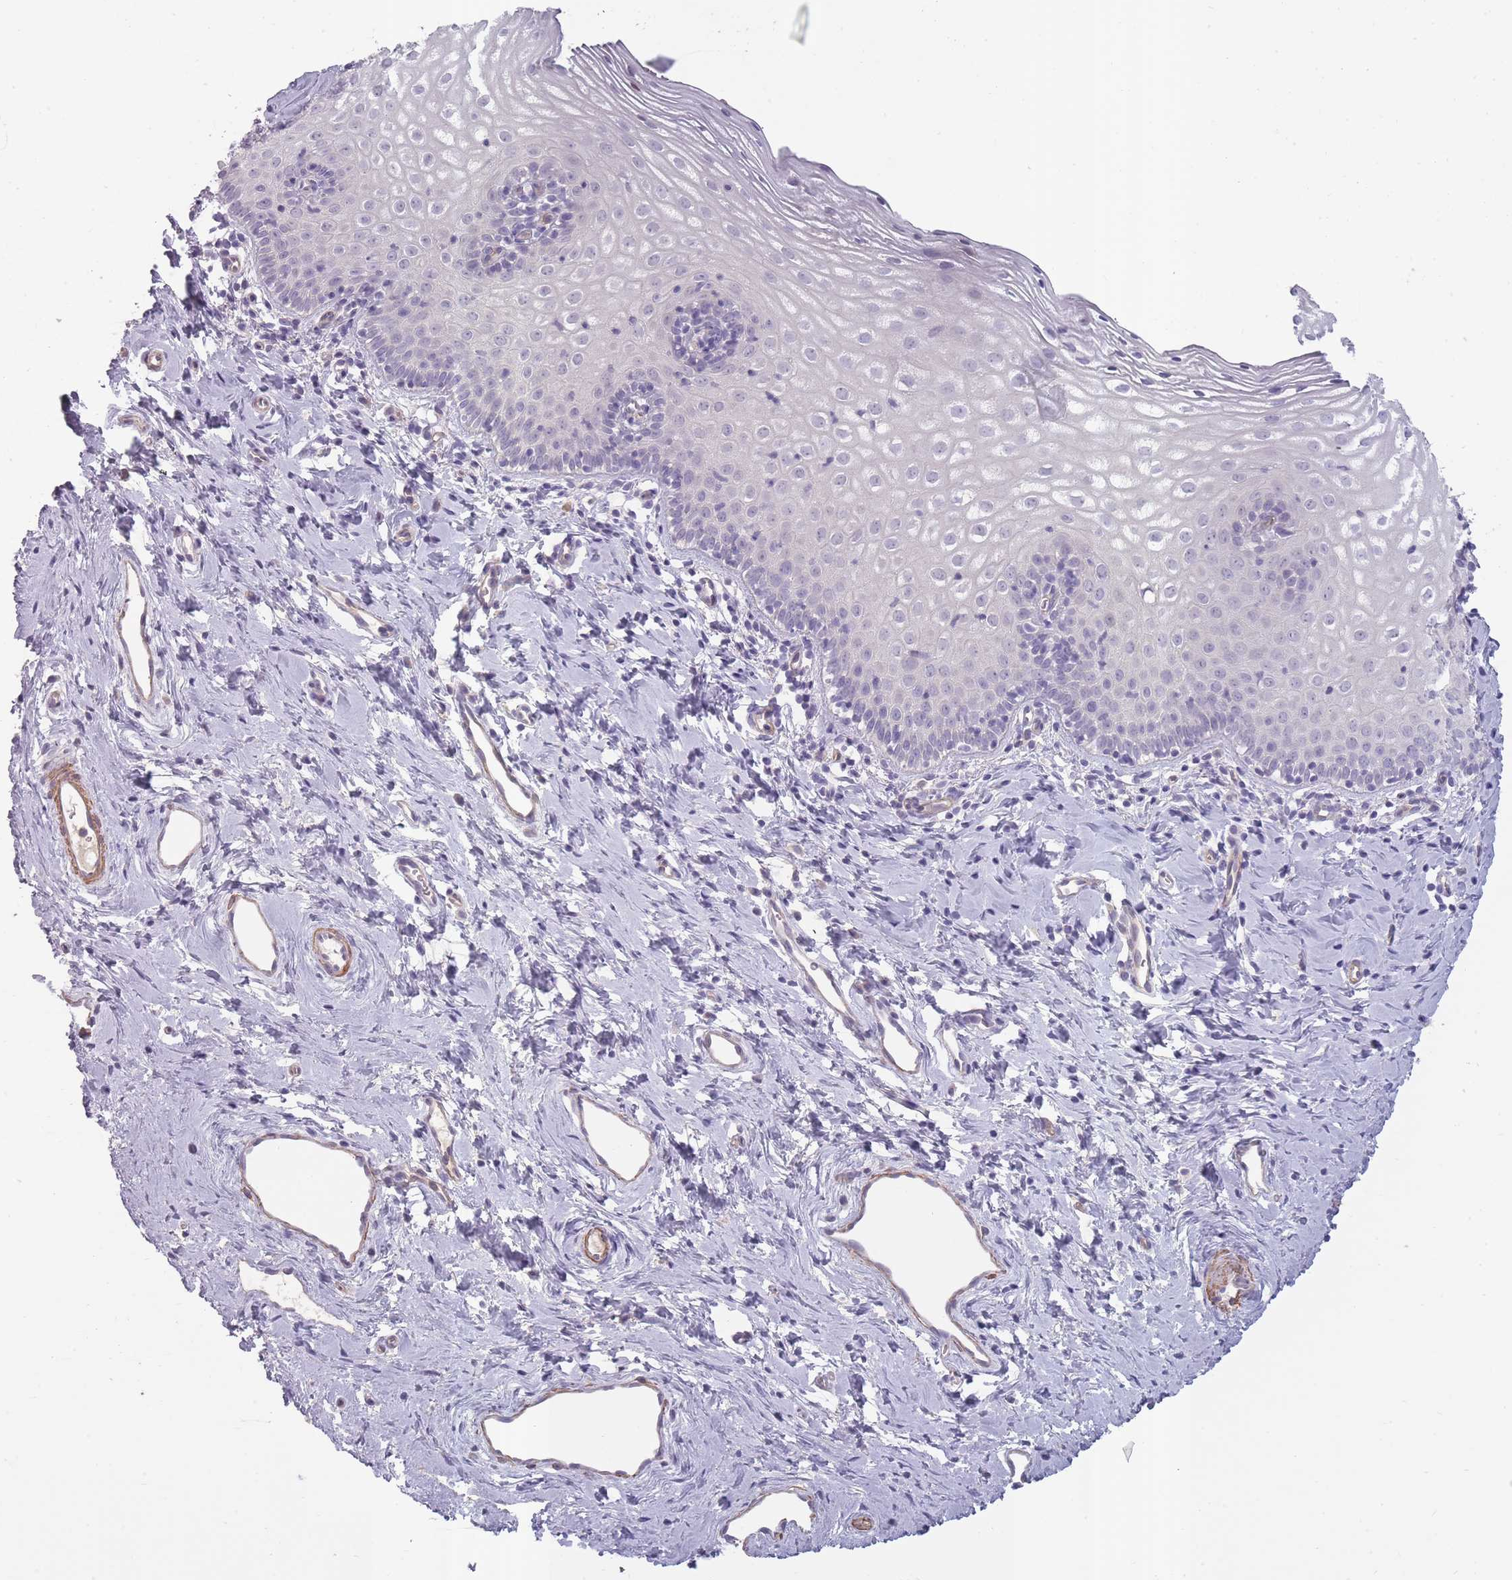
{"staining": {"intensity": "negative", "quantity": "none", "location": "none"}, "tissue": "cervix", "cell_type": "Glandular cells", "image_type": "normal", "snomed": [{"axis": "morphology", "description": "Normal tissue, NOS"}, {"axis": "topography", "description": "Cervix"}], "caption": "The micrograph displays no significant staining in glandular cells of cervix.", "gene": "SLC8A2", "patient": {"sex": "female", "age": 44}}